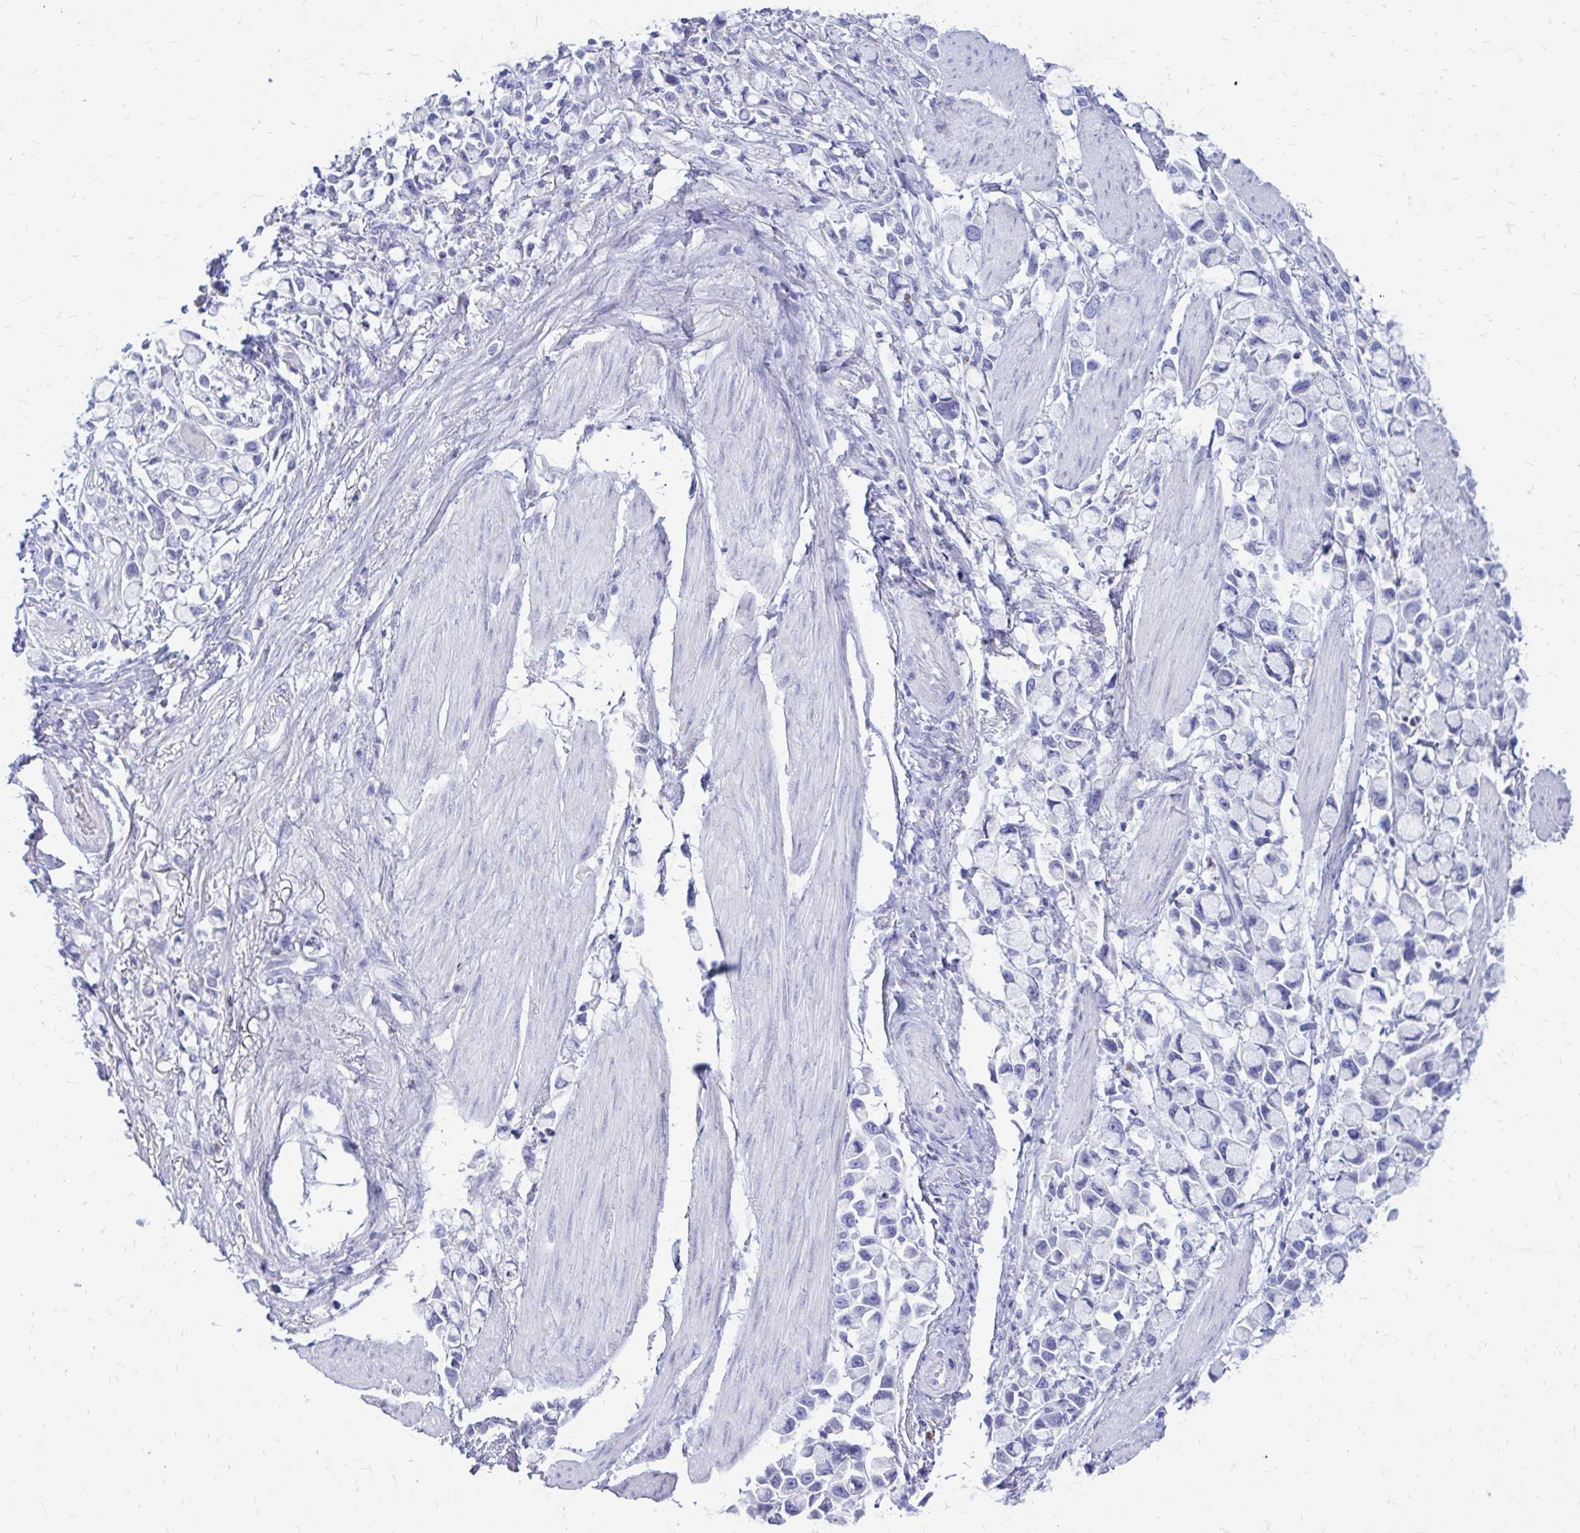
{"staining": {"intensity": "negative", "quantity": "none", "location": "none"}, "tissue": "stomach cancer", "cell_type": "Tumor cells", "image_type": "cancer", "snomed": [{"axis": "morphology", "description": "Adenocarcinoma, NOS"}, {"axis": "topography", "description": "Stomach"}], "caption": "The photomicrograph shows no significant staining in tumor cells of adenocarcinoma (stomach).", "gene": "IGSF5", "patient": {"sex": "female", "age": 81}}